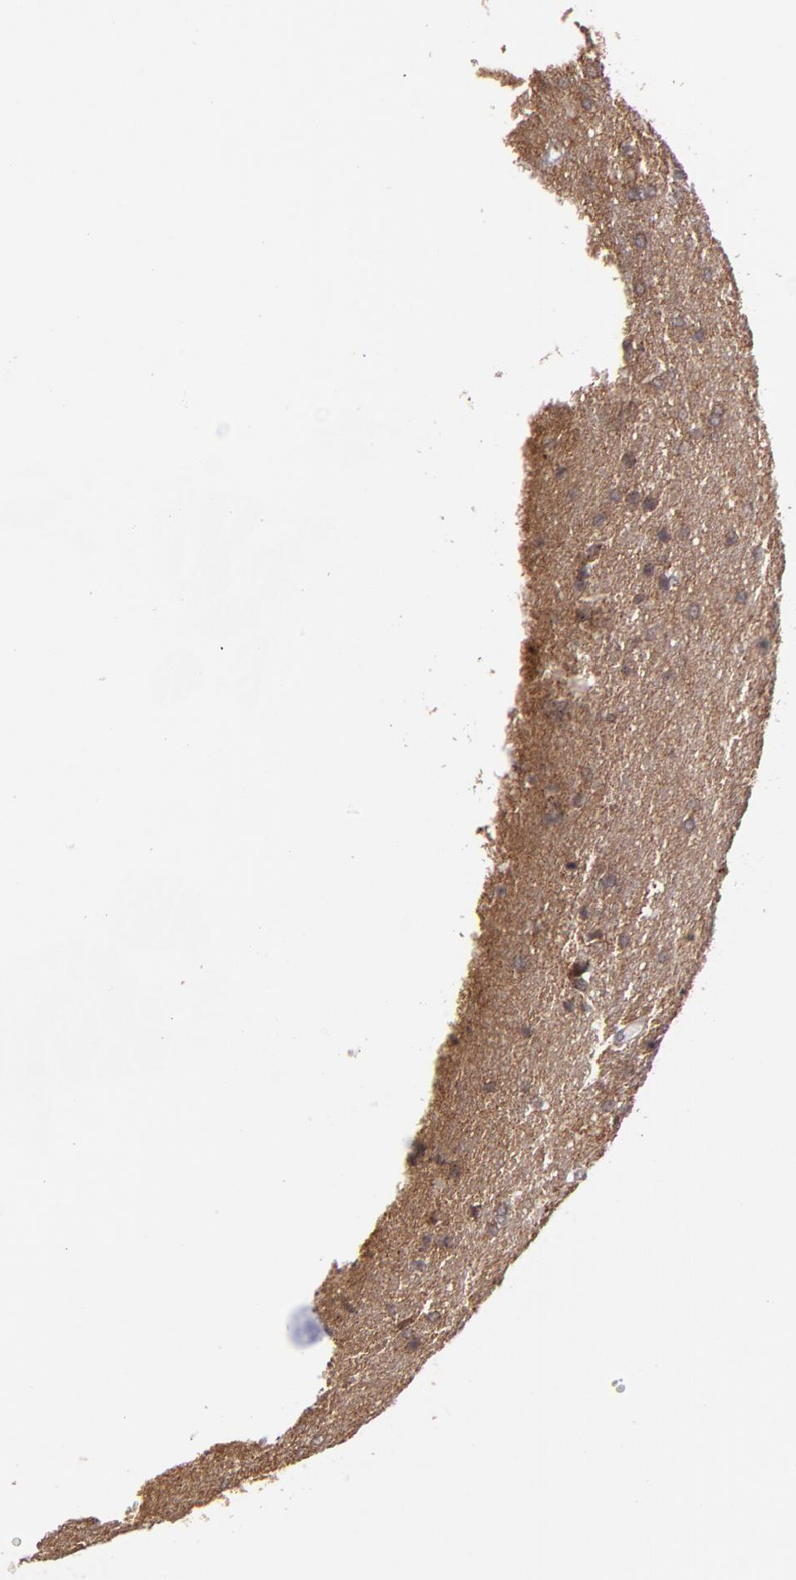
{"staining": {"intensity": "moderate", "quantity": "25%-75%", "location": "cytoplasmic/membranous"}, "tissue": "glioma", "cell_type": "Tumor cells", "image_type": "cancer", "snomed": [{"axis": "morphology", "description": "Glioma, malignant, Low grade"}, {"axis": "topography", "description": "Brain"}], "caption": "This is an image of IHC staining of malignant low-grade glioma, which shows moderate expression in the cytoplasmic/membranous of tumor cells.", "gene": "ZFYVE1", "patient": {"sex": "female", "age": 32}}